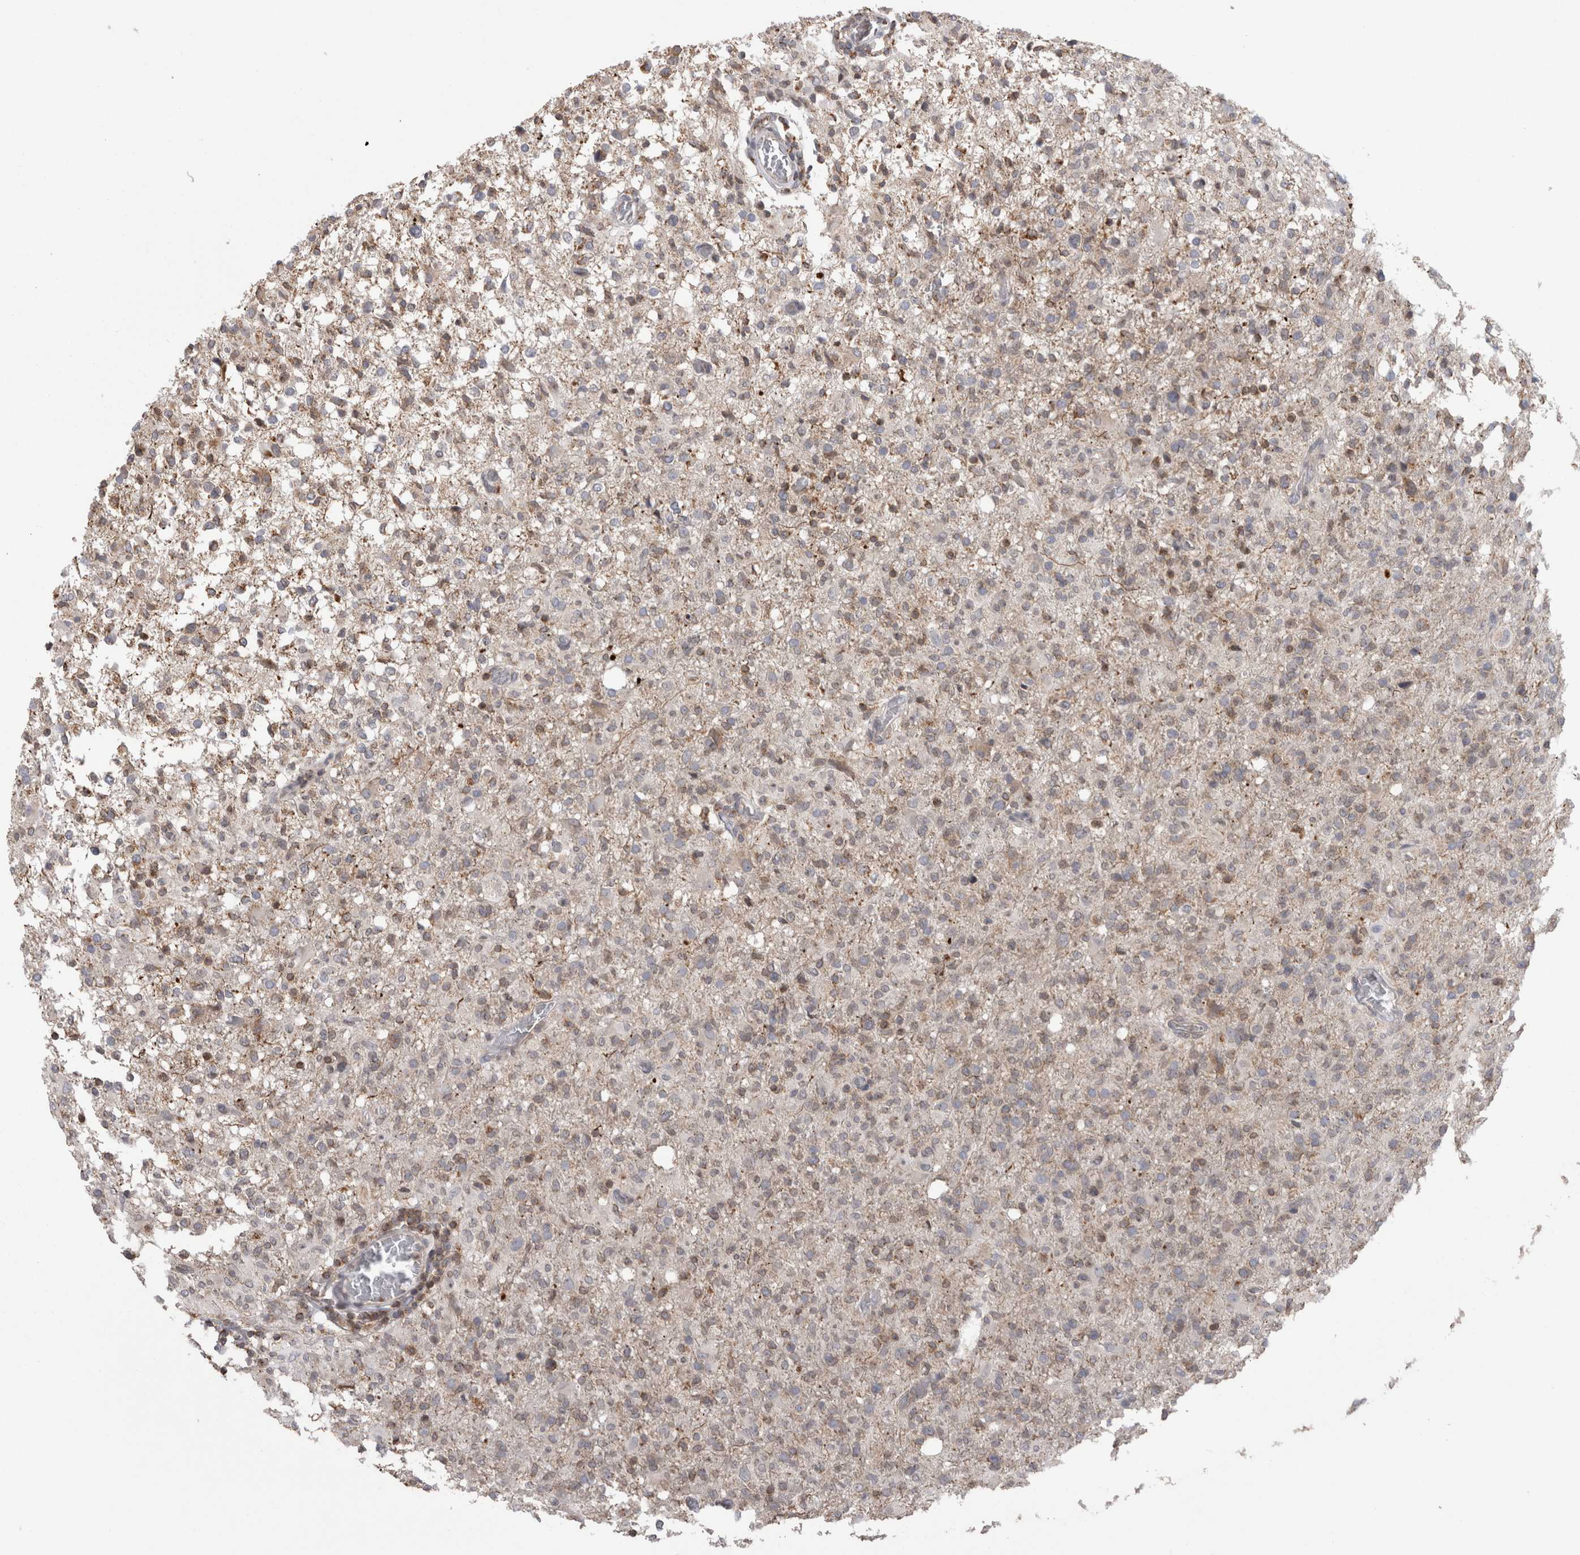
{"staining": {"intensity": "weak", "quantity": "<25%", "location": "cytoplasmic/membranous"}, "tissue": "glioma", "cell_type": "Tumor cells", "image_type": "cancer", "snomed": [{"axis": "morphology", "description": "Glioma, malignant, High grade"}, {"axis": "topography", "description": "Brain"}], "caption": "IHC of human glioma demonstrates no staining in tumor cells.", "gene": "DARS2", "patient": {"sex": "female", "age": 57}}